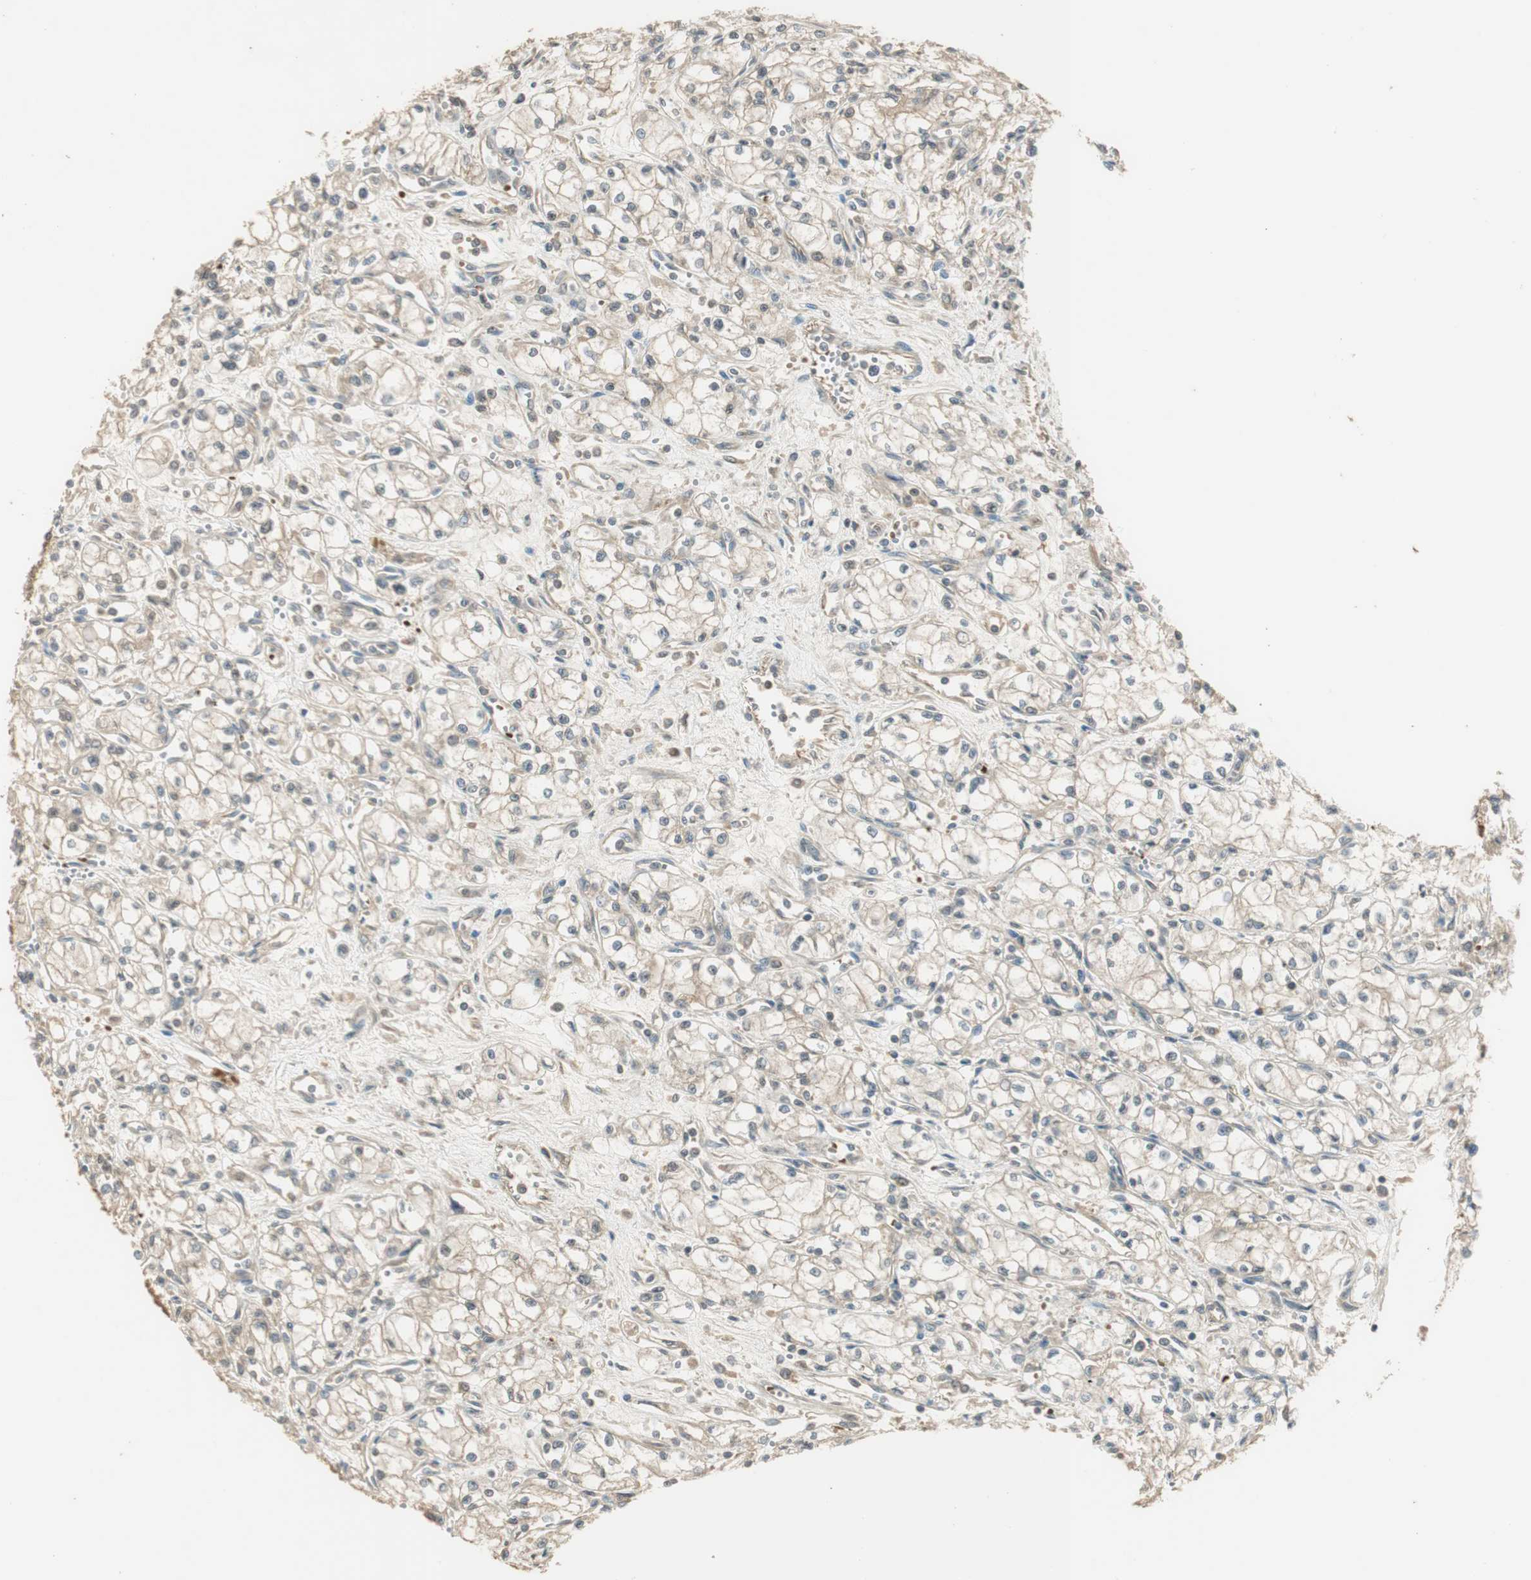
{"staining": {"intensity": "weak", "quantity": "<25%", "location": "cytoplasmic/membranous"}, "tissue": "renal cancer", "cell_type": "Tumor cells", "image_type": "cancer", "snomed": [{"axis": "morphology", "description": "Normal tissue, NOS"}, {"axis": "morphology", "description": "Adenocarcinoma, NOS"}, {"axis": "topography", "description": "Kidney"}], "caption": "Immunohistochemistry image of neoplastic tissue: human renal cancer (adenocarcinoma) stained with DAB reveals no significant protein positivity in tumor cells.", "gene": "PFDN5", "patient": {"sex": "male", "age": 59}}